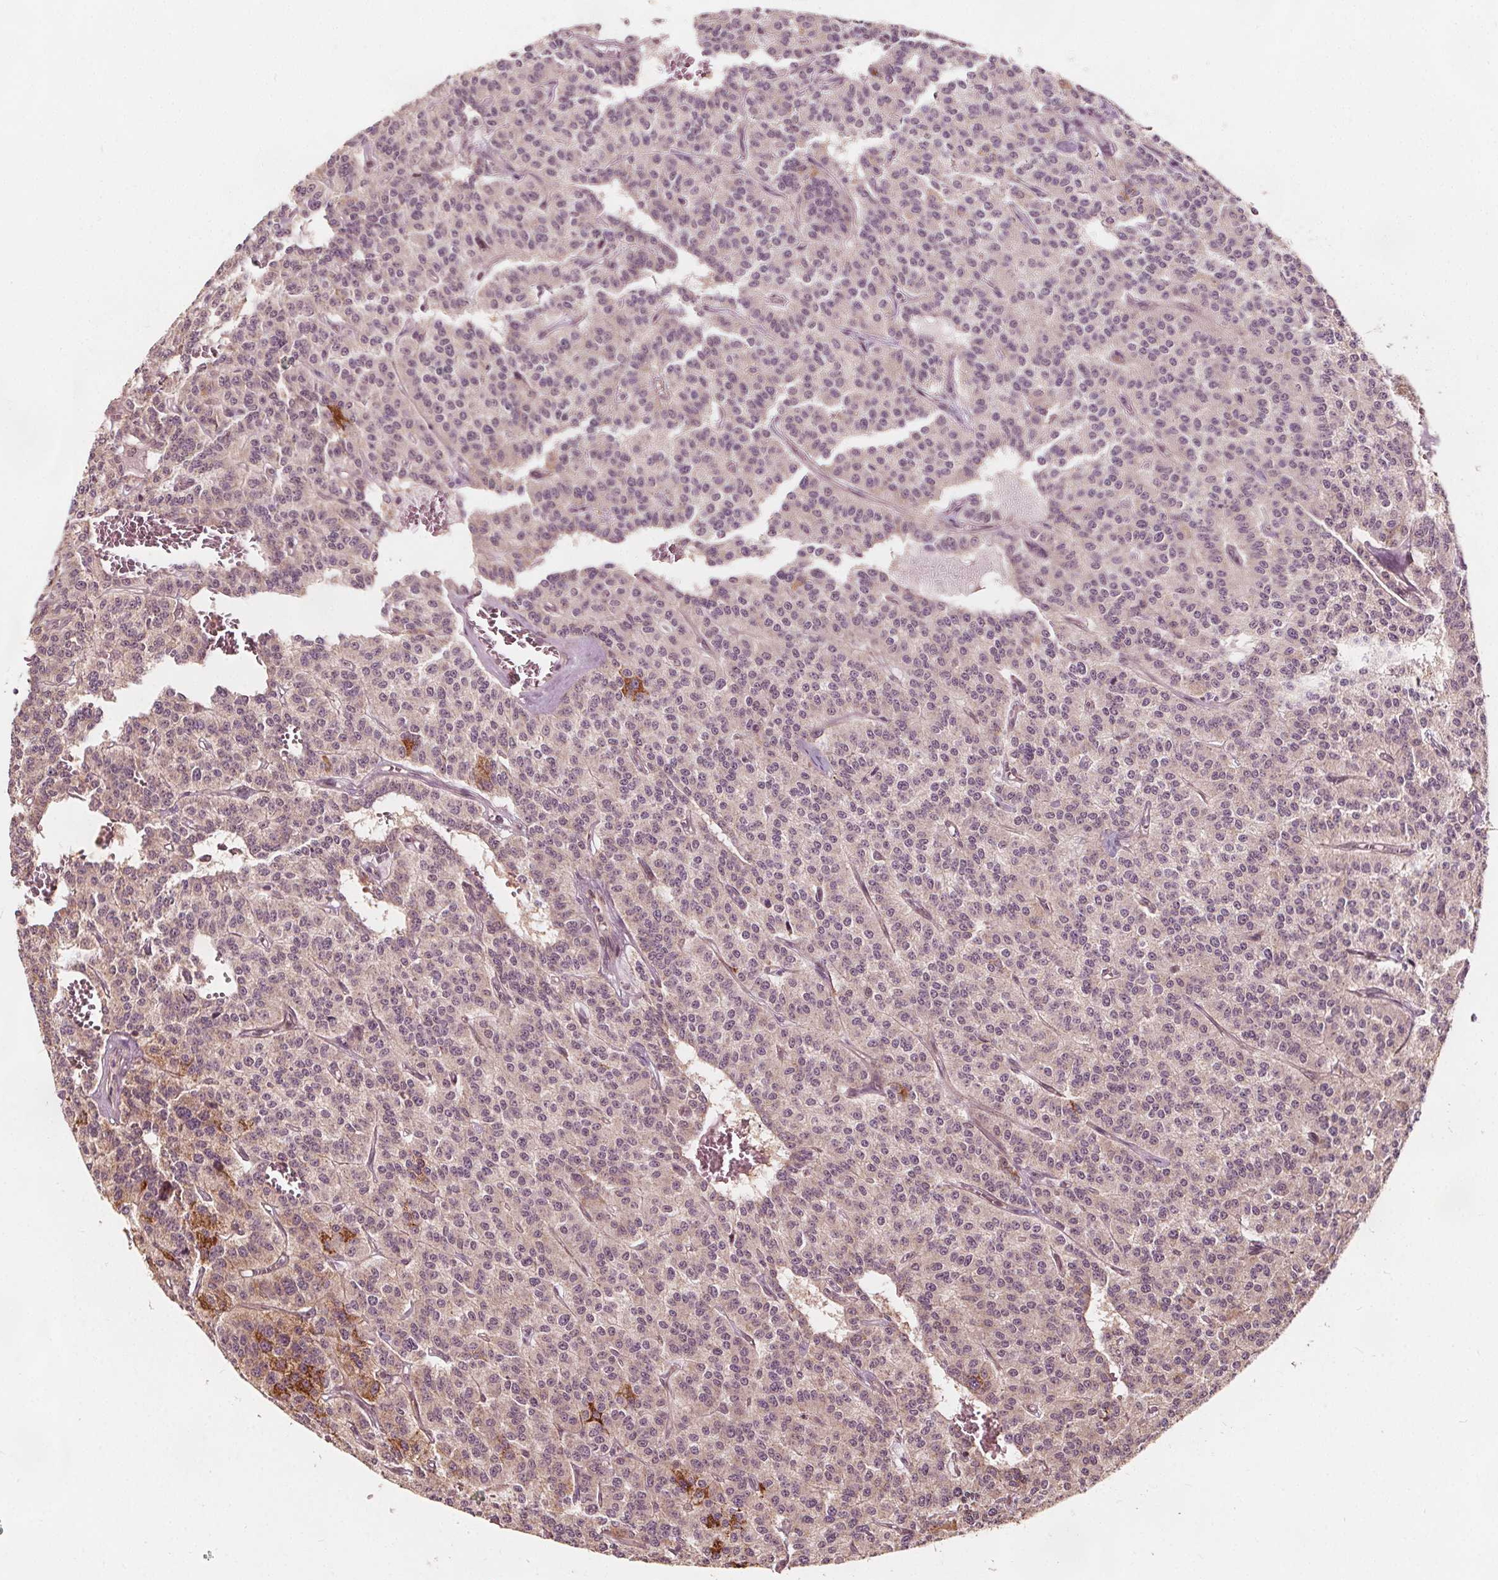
{"staining": {"intensity": "weak", "quantity": "25%-75%", "location": "cytoplasmic/membranous"}, "tissue": "carcinoid", "cell_type": "Tumor cells", "image_type": "cancer", "snomed": [{"axis": "morphology", "description": "Carcinoid, malignant, NOS"}, {"axis": "topography", "description": "Lung"}], "caption": "High-magnification brightfield microscopy of carcinoid (malignant) stained with DAB (brown) and counterstained with hematoxylin (blue). tumor cells exhibit weak cytoplasmic/membranous staining is identified in about25%-75% of cells. The protein is stained brown, and the nuclei are stained in blue (DAB (3,3'-diaminobenzidine) IHC with brightfield microscopy, high magnification).", "gene": "AIP", "patient": {"sex": "female", "age": 71}}